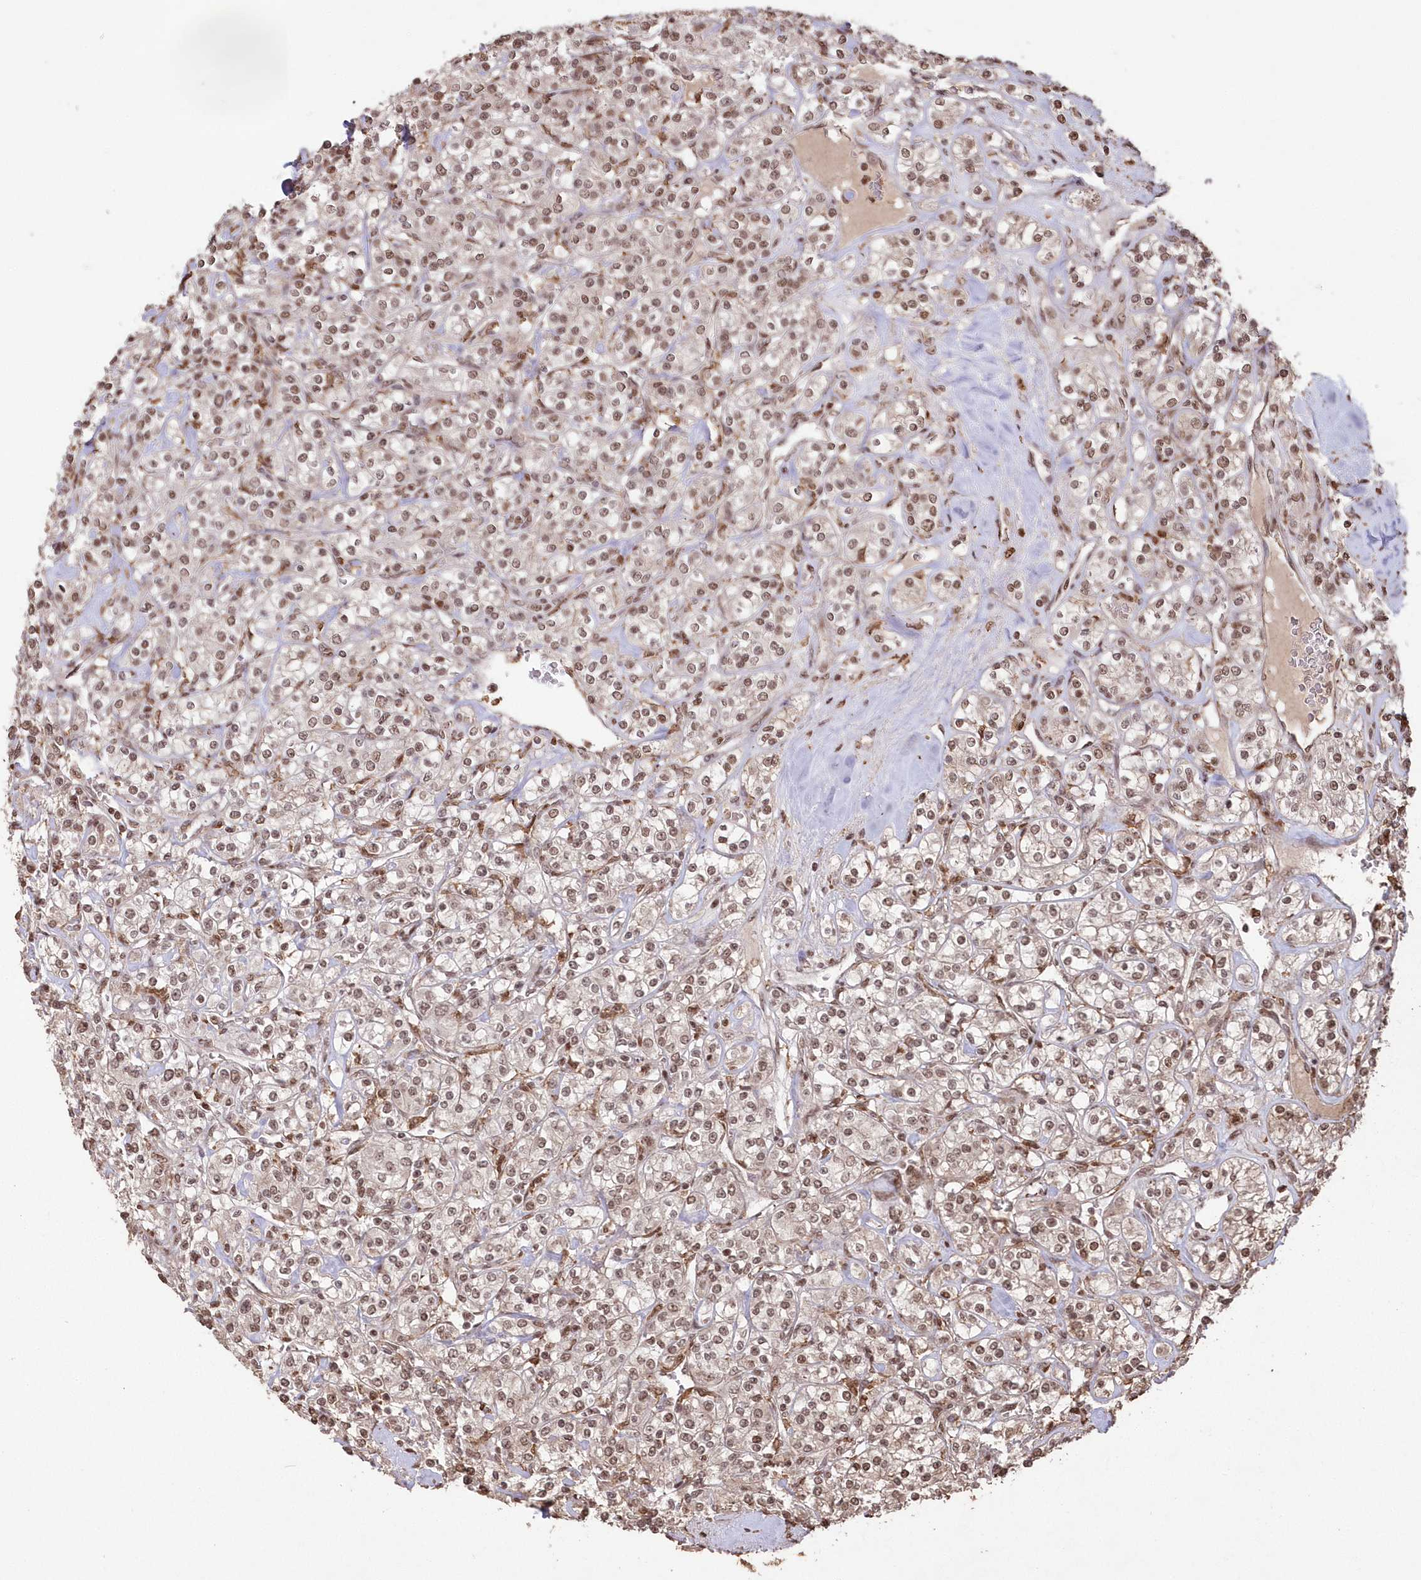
{"staining": {"intensity": "moderate", "quantity": ">75%", "location": "nuclear"}, "tissue": "renal cancer", "cell_type": "Tumor cells", "image_type": "cancer", "snomed": [{"axis": "morphology", "description": "Adenocarcinoma, NOS"}, {"axis": "topography", "description": "Kidney"}], "caption": "Immunohistochemical staining of adenocarcinoma (renal) exhibits moderate nuclear protein staining in approximately >75% of tumor cells.", "gene": "PDS5A", "patient": {"sex": "male", "age": 77}}